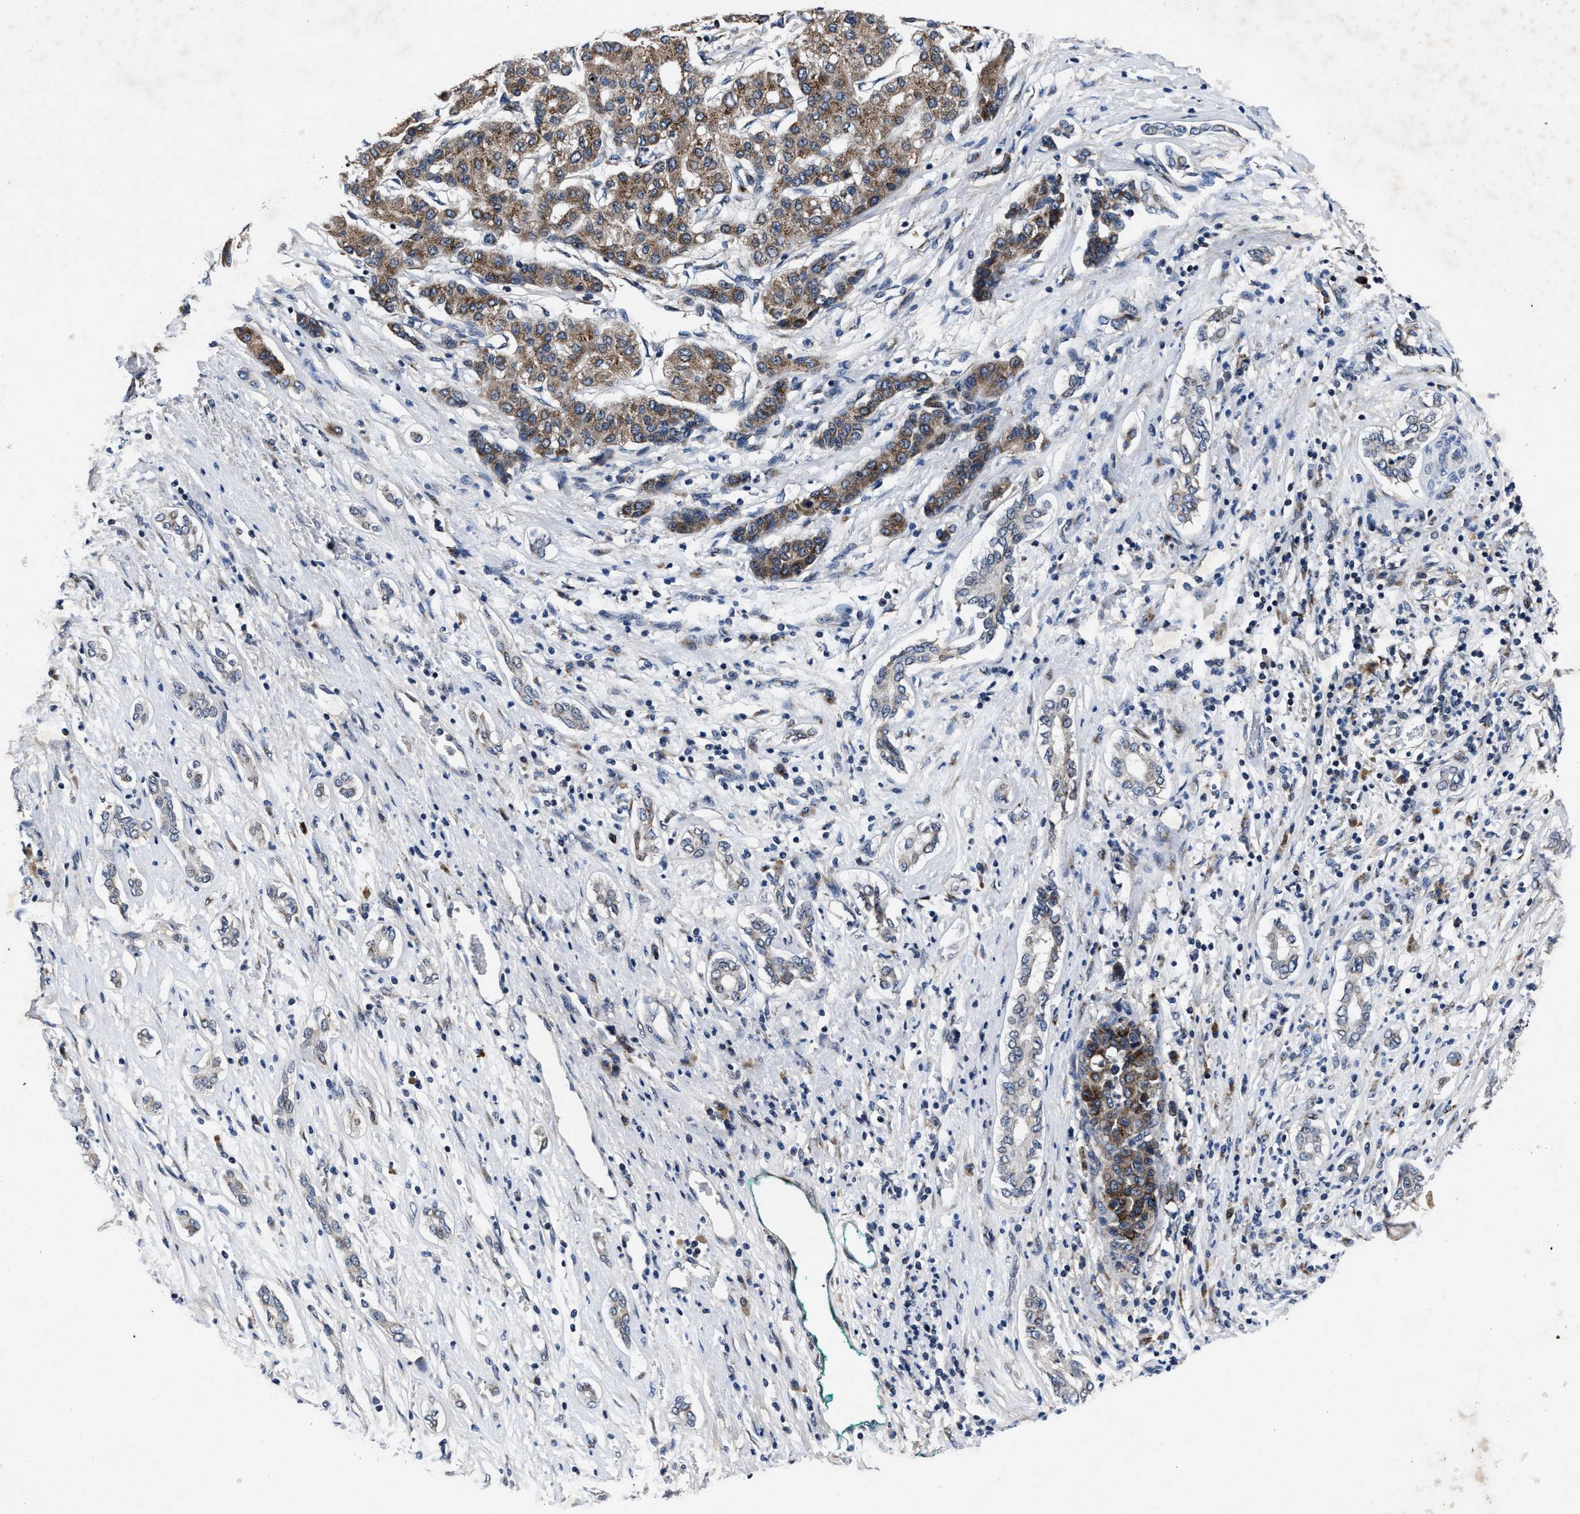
{"staining": {"intensity": "moderate", "quantity": ">75%", "location": "cytoplasmic/membranous"}, "tissue": "liver cancer", "cell_type": "Tumor cells", "image_type": "cancer", "snomed": [{"axis": "morphology", "description": "Carcinoma, Hepatocellular, NOS"}, {"axis": "topography", "description": "Liver"}], "caption": "Immunohistochemistry photomicrograph of neoplastic tissue: hepatocellular carcinoma (liver) stained using immunohistochemistry exhibits medium levels of moderate protein expression localized specifically in the cytoplasmic/membranous of tumor cells, appearing as a cytoplasmic/membranous brown color.", "gene": "TMEM53", "patient": {"sex": "male", "age": 65}}